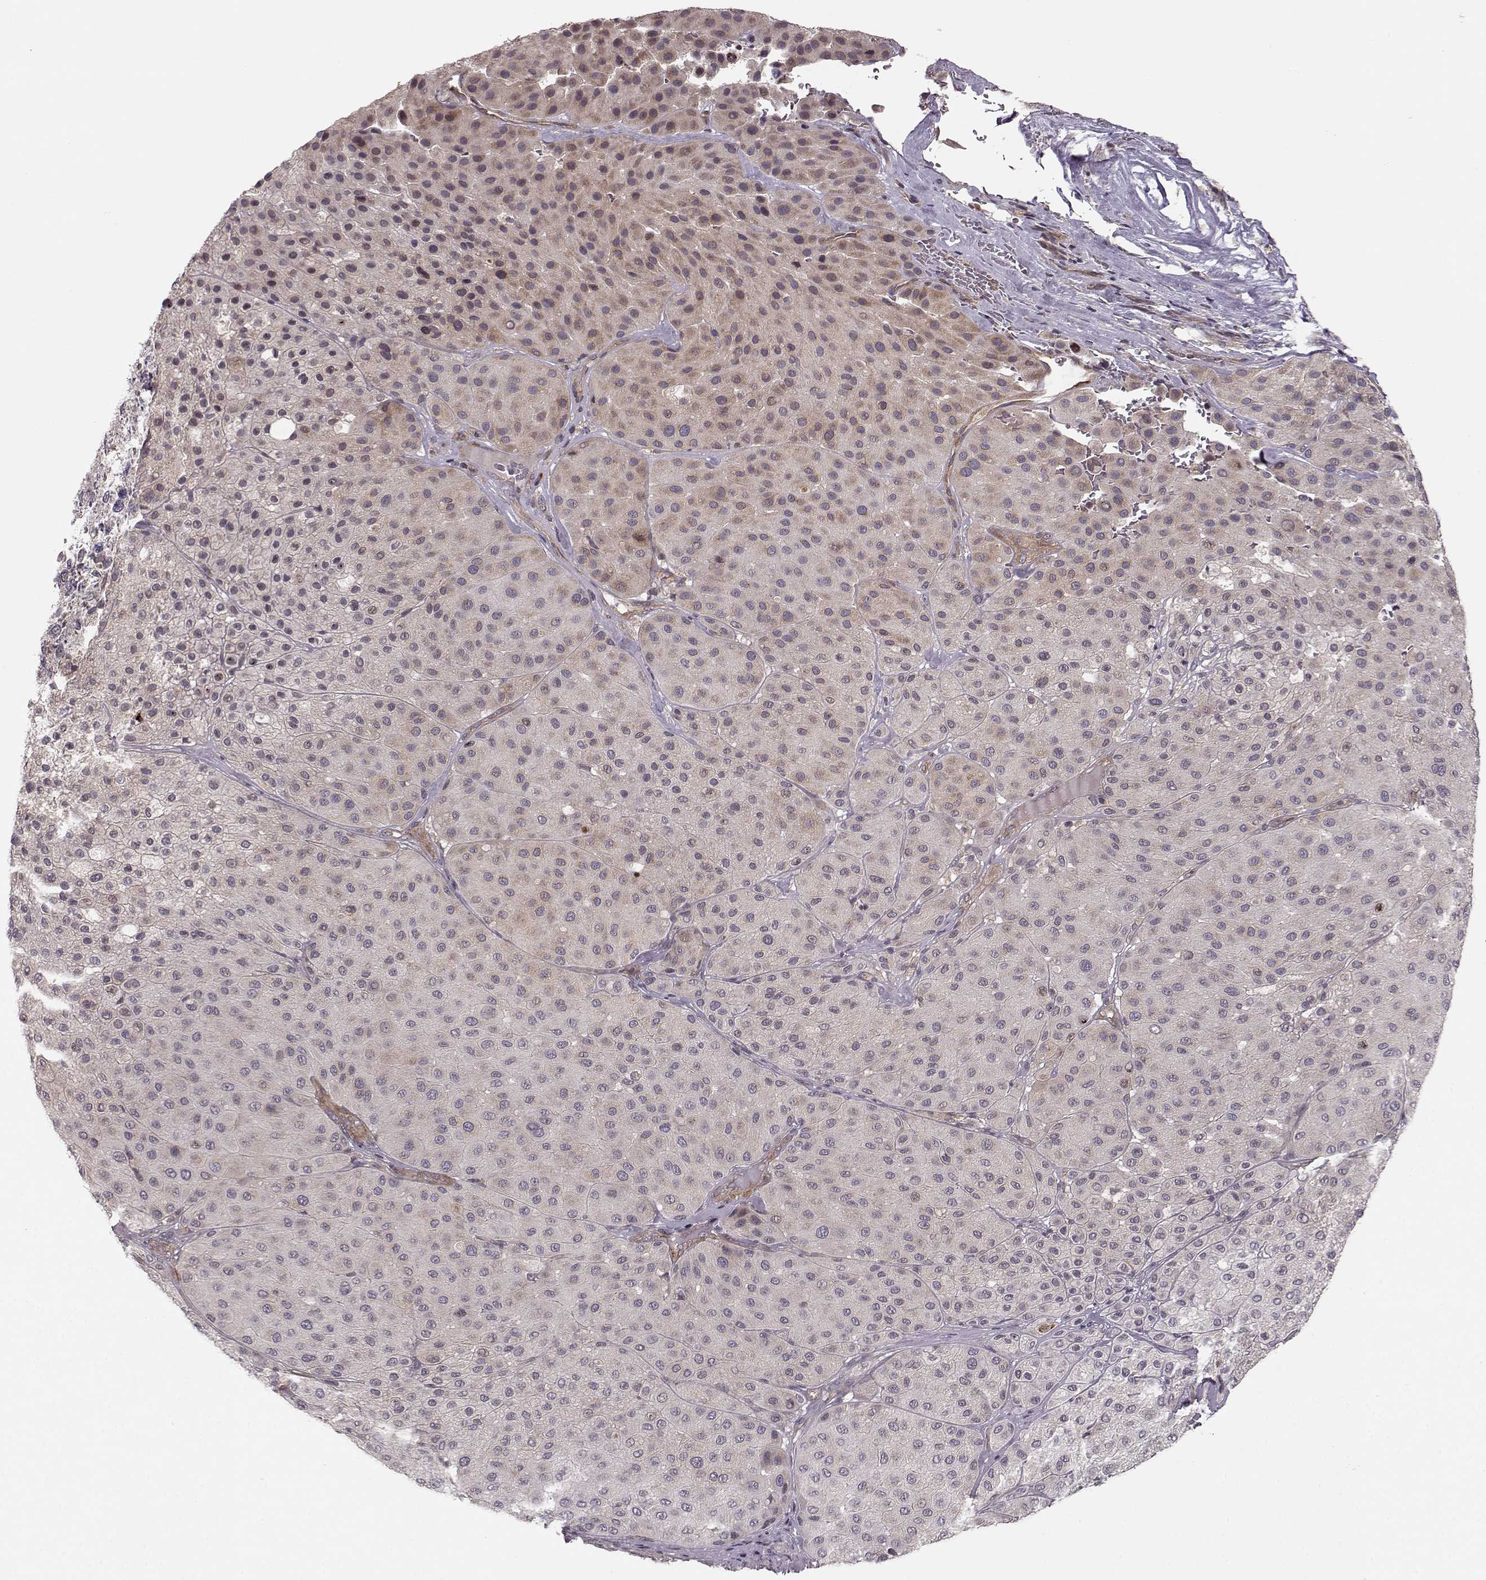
{"staining": {"intensity": "weak", "quantity": "<25%", "location": "cytoplasmic/membranous"}, "tissue": "melanoma", "cell_type": "Tumor cells", "image_type": "cancer", "snomed": [{"axis": "morphology", "description": "Malignant melanoma, Metastatic site"}, {"axis": "topography", "description": "Smooth muscle"}], "caption": "This is a image of IHC staining of melanoma, which shows no expression in tumor cells.", "gene": "SLAIN2", "patient": {"sex": "male", "age": 41}}